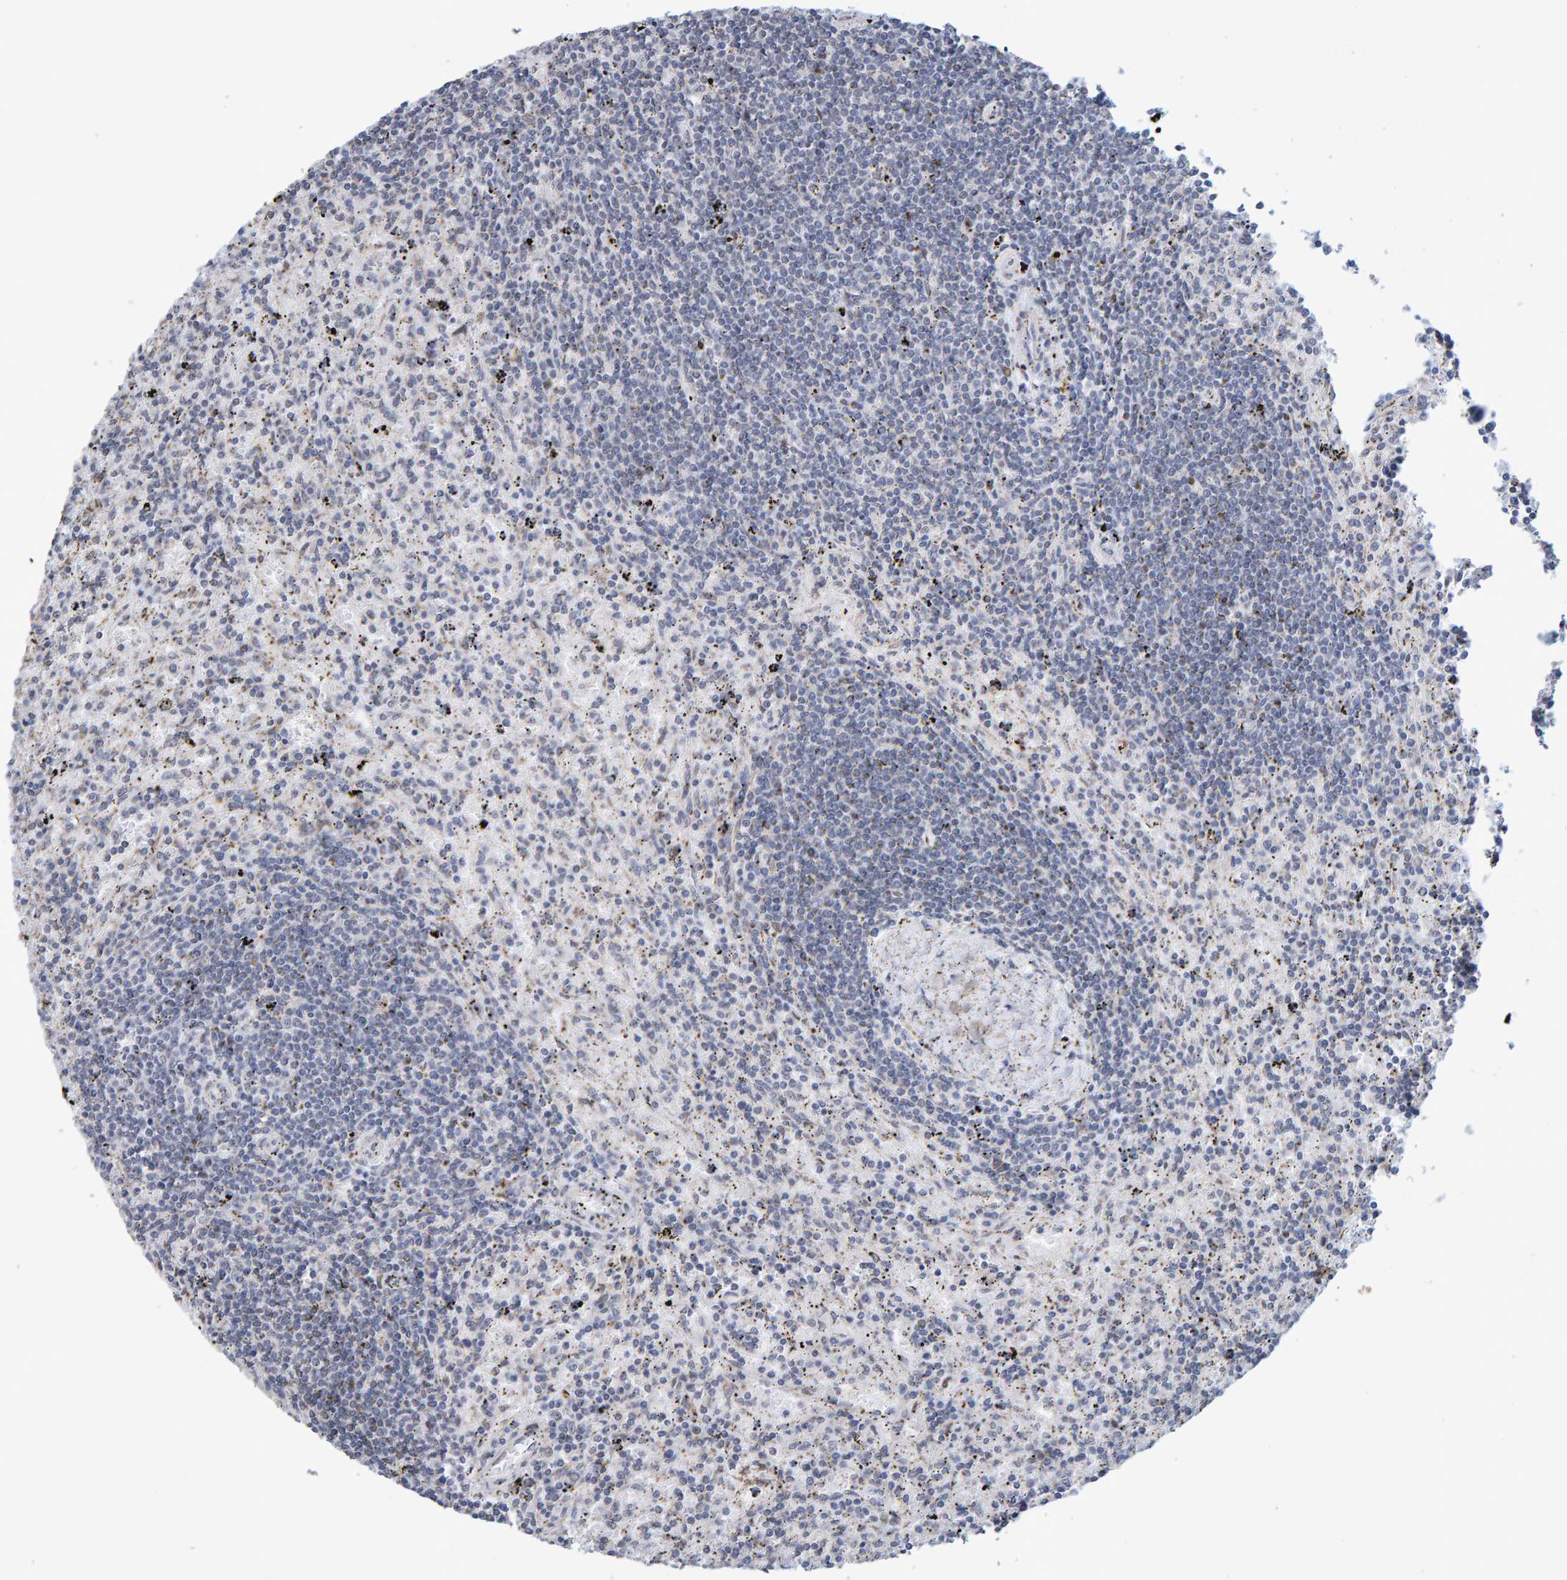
{"staining": {"intensity": "negative", "quantity": "none", "location": "none"}, "tissue": "lymphoma", "cell_type": "Tumor cells", "image_type": "cancer", "snomed": [{"axis": "morphology", "description": "Malignant lymphoma, non-Hodgkin's type, Low grade"}, {"axis": "topography", "description": "Spleen"}], "caption": "This image is of lymphoma stained with immunohistochemistry (IHC) to label a protein in brown with the nuclei are counter-stained blue. There is no staining in tumor cells. (Brightfield microscopy of DAB (3,3'-diaminobenzidine) immunohistochemistry at high magnification).", "gene": "USP43", "patient": {"sex": "male", "age": 76}}